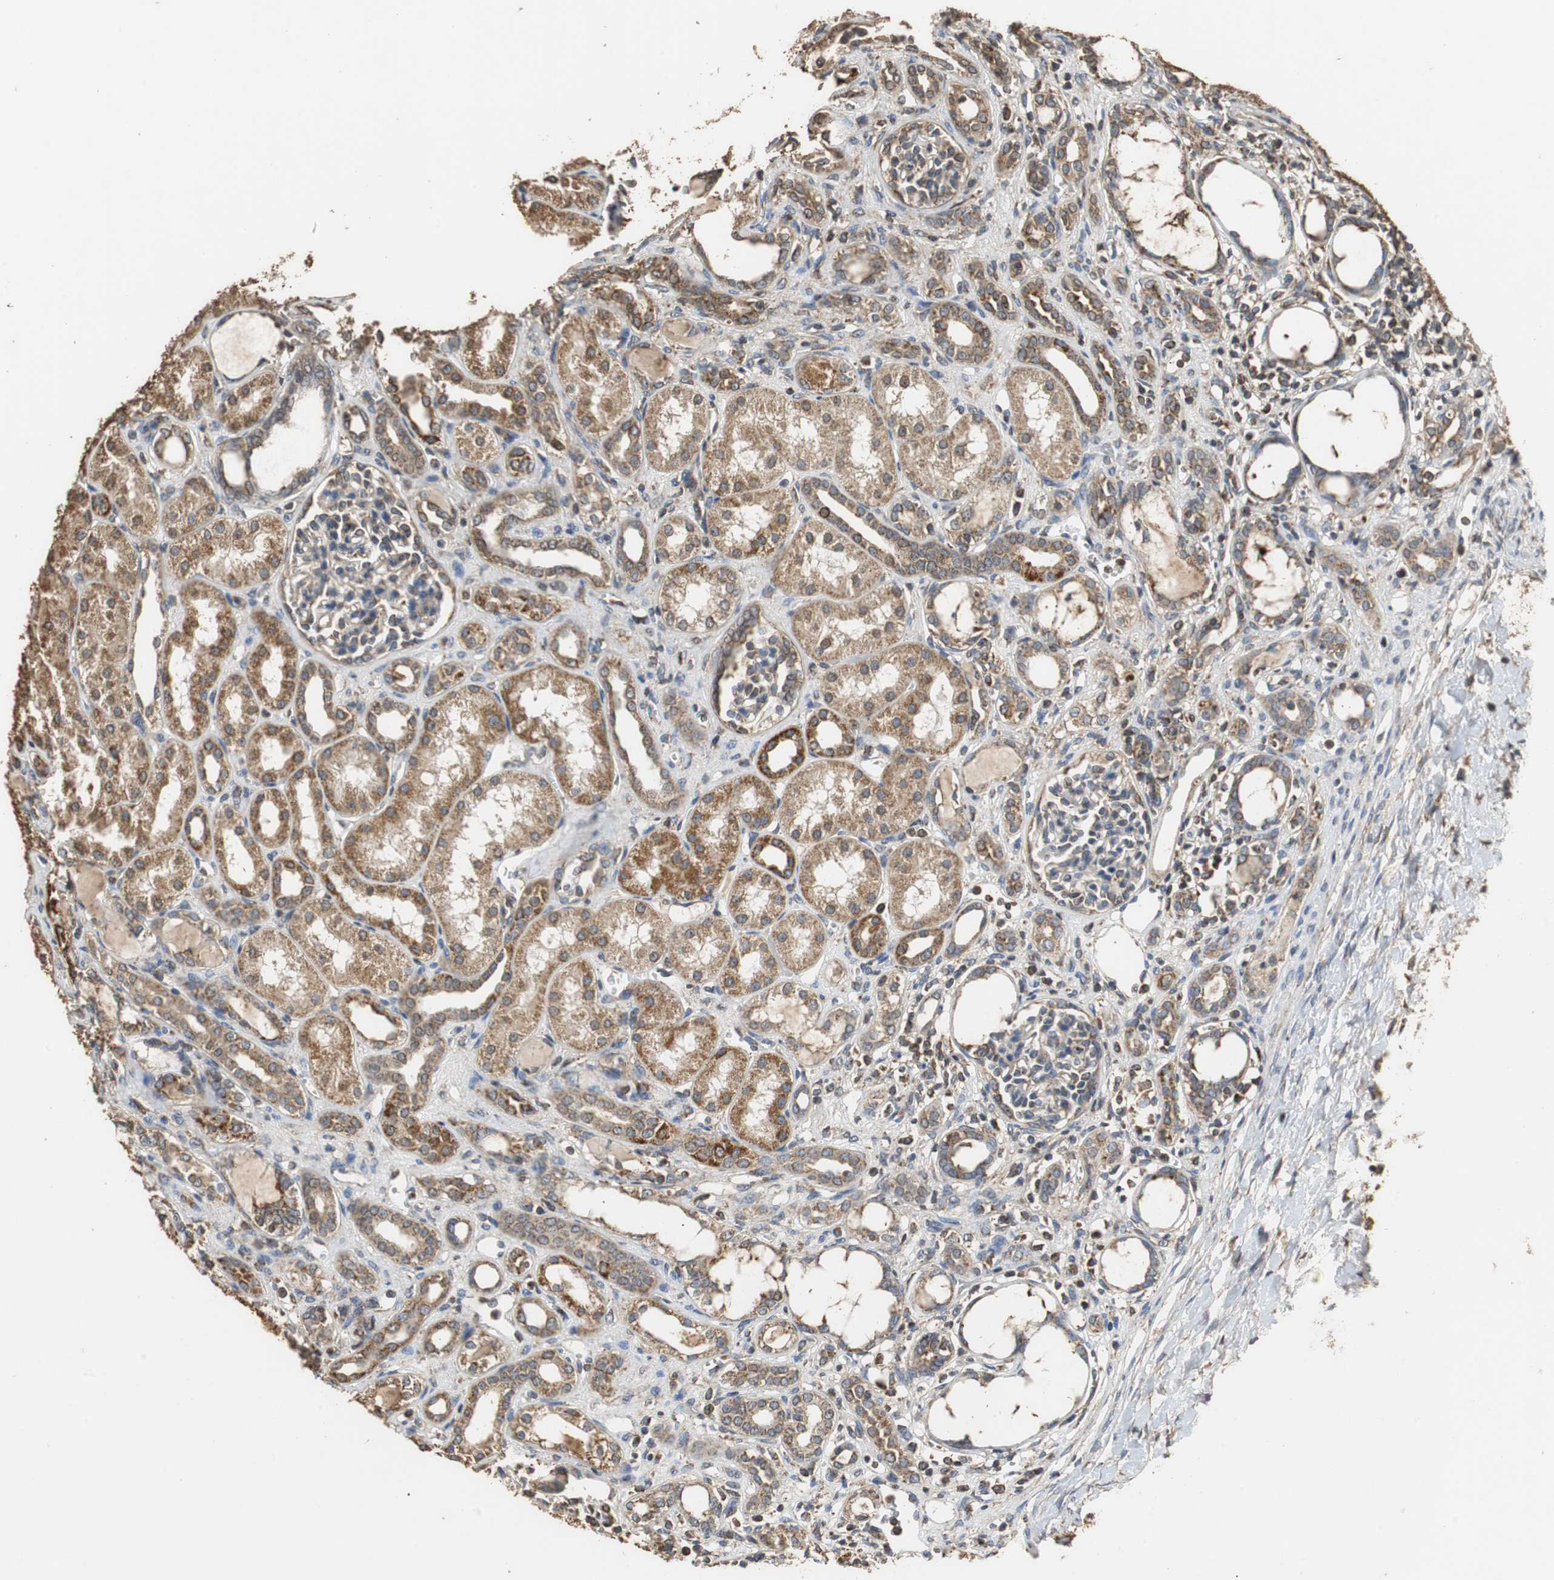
{"staining": {"intensity": "weak", "quantity": "<25%", "location": "cytoplasmic/membranous"}, "tissue": "kidney", "cell_type": "Cells in glomeruli", "image_type": "normal", "snomed": [{"axis": "morphology", "description": "Normal tissue, NOS"}, {"axis": "topography", "description": "Kidney"}], "caption": "Human kidney stained for a protein using immunohistochemistry displays no expression in cells in glomeruli.", "gene": "NNT", "patient": {"sex": "male", "age": 7}}